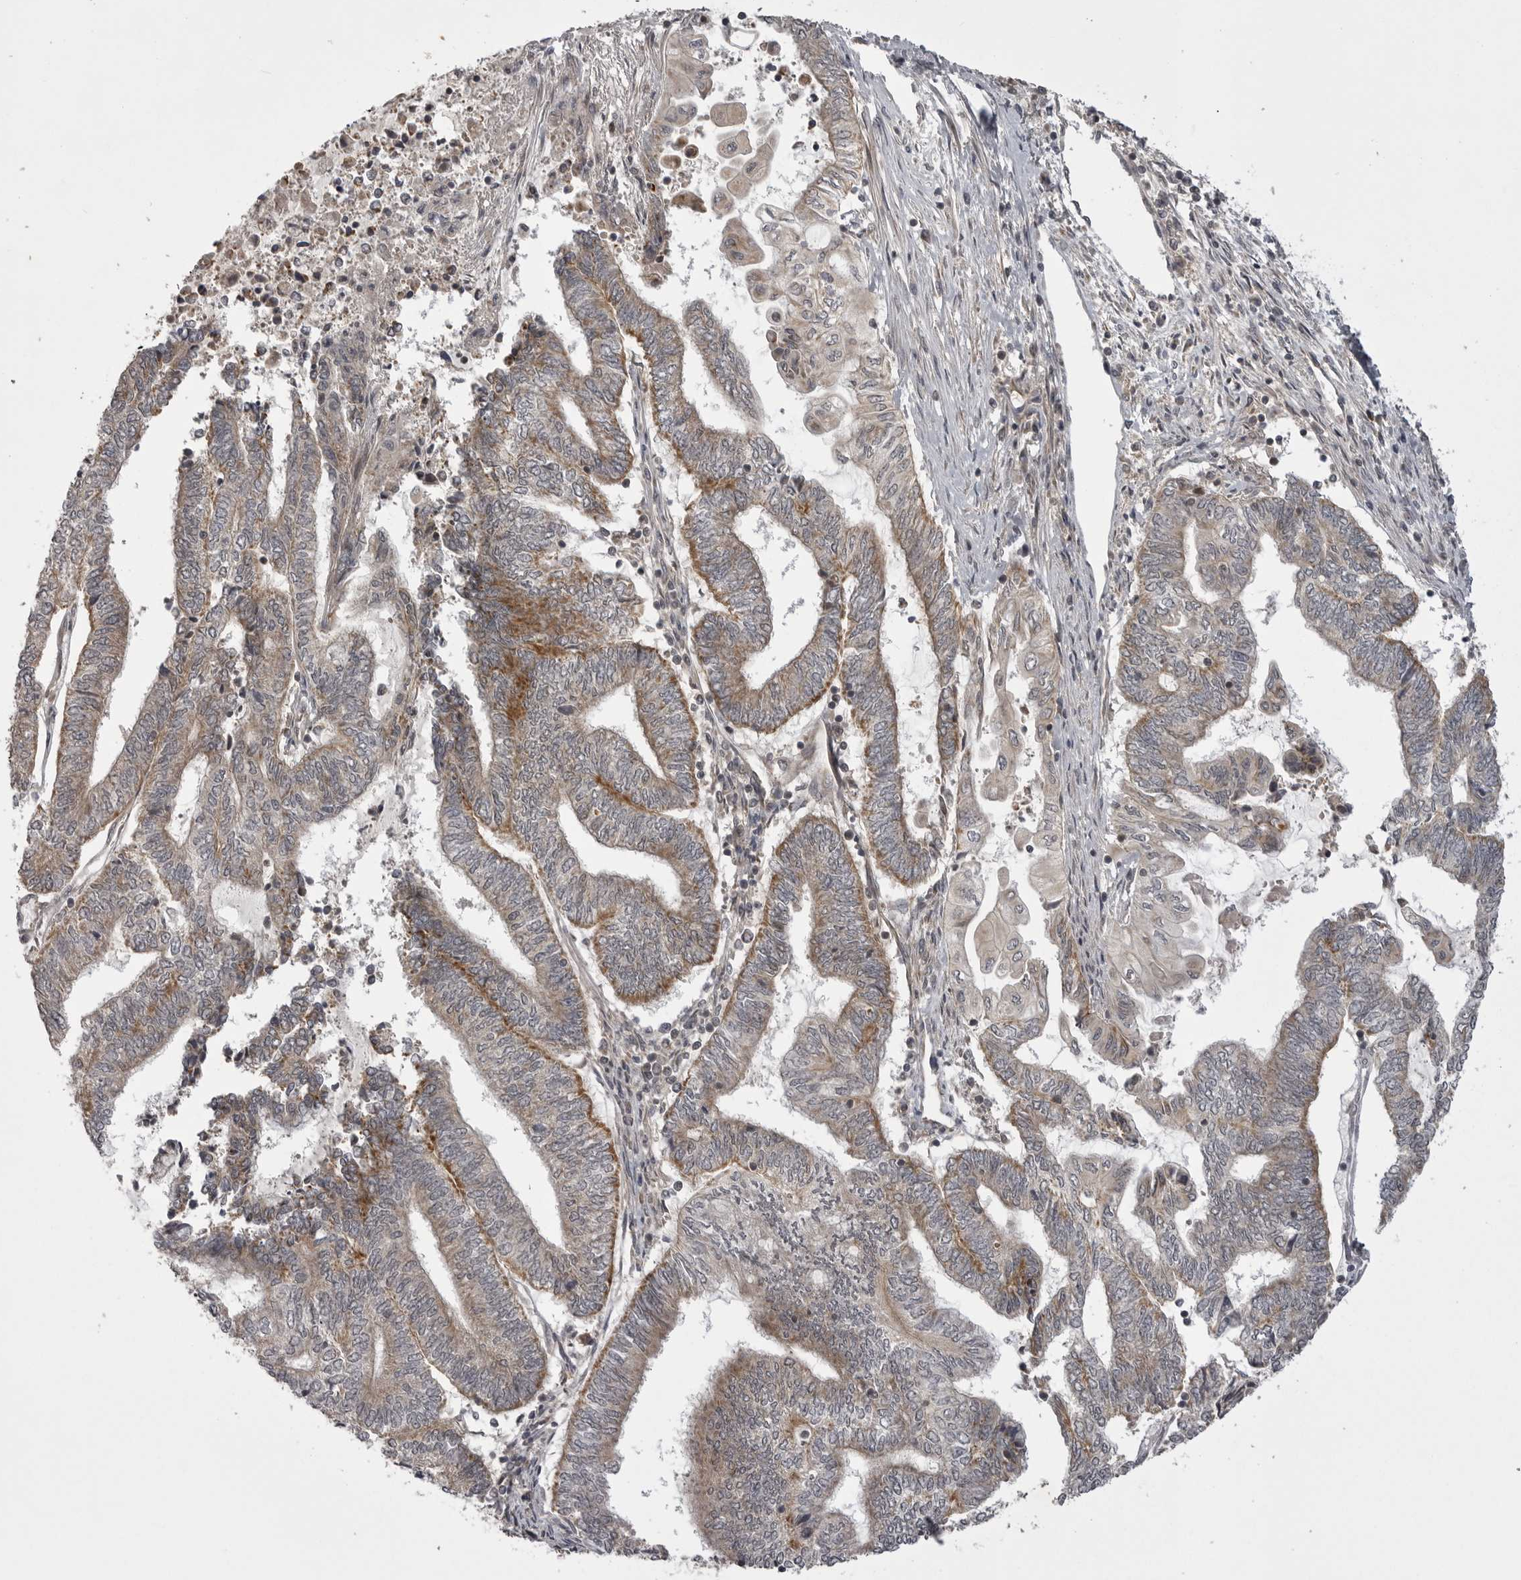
{"staining": {"intensity": "moderate", "quantity": "25%-75%", "location": "cytoplasmic/membranous"}, "tissue": "endometrial cancer", "cell_type": "Tumor cells", "image_type": "cancer", "snomed": [{"axis": "morphology", "description": "Adenocarcinoma, NOS"}, {"axis": "topography", "description": "Uterus"}, {"axis": "topography", "description": "Endometrium"}], "caption": "Immunohistochemical staining of human adenocarcinoma (endometrial) reveals medium levels of moderate cytoplasmic/membranous protein expression in about 25%-75% of tumor cells.", "gene": "STK24", "patient": {"sex": "female", "age": 70}}